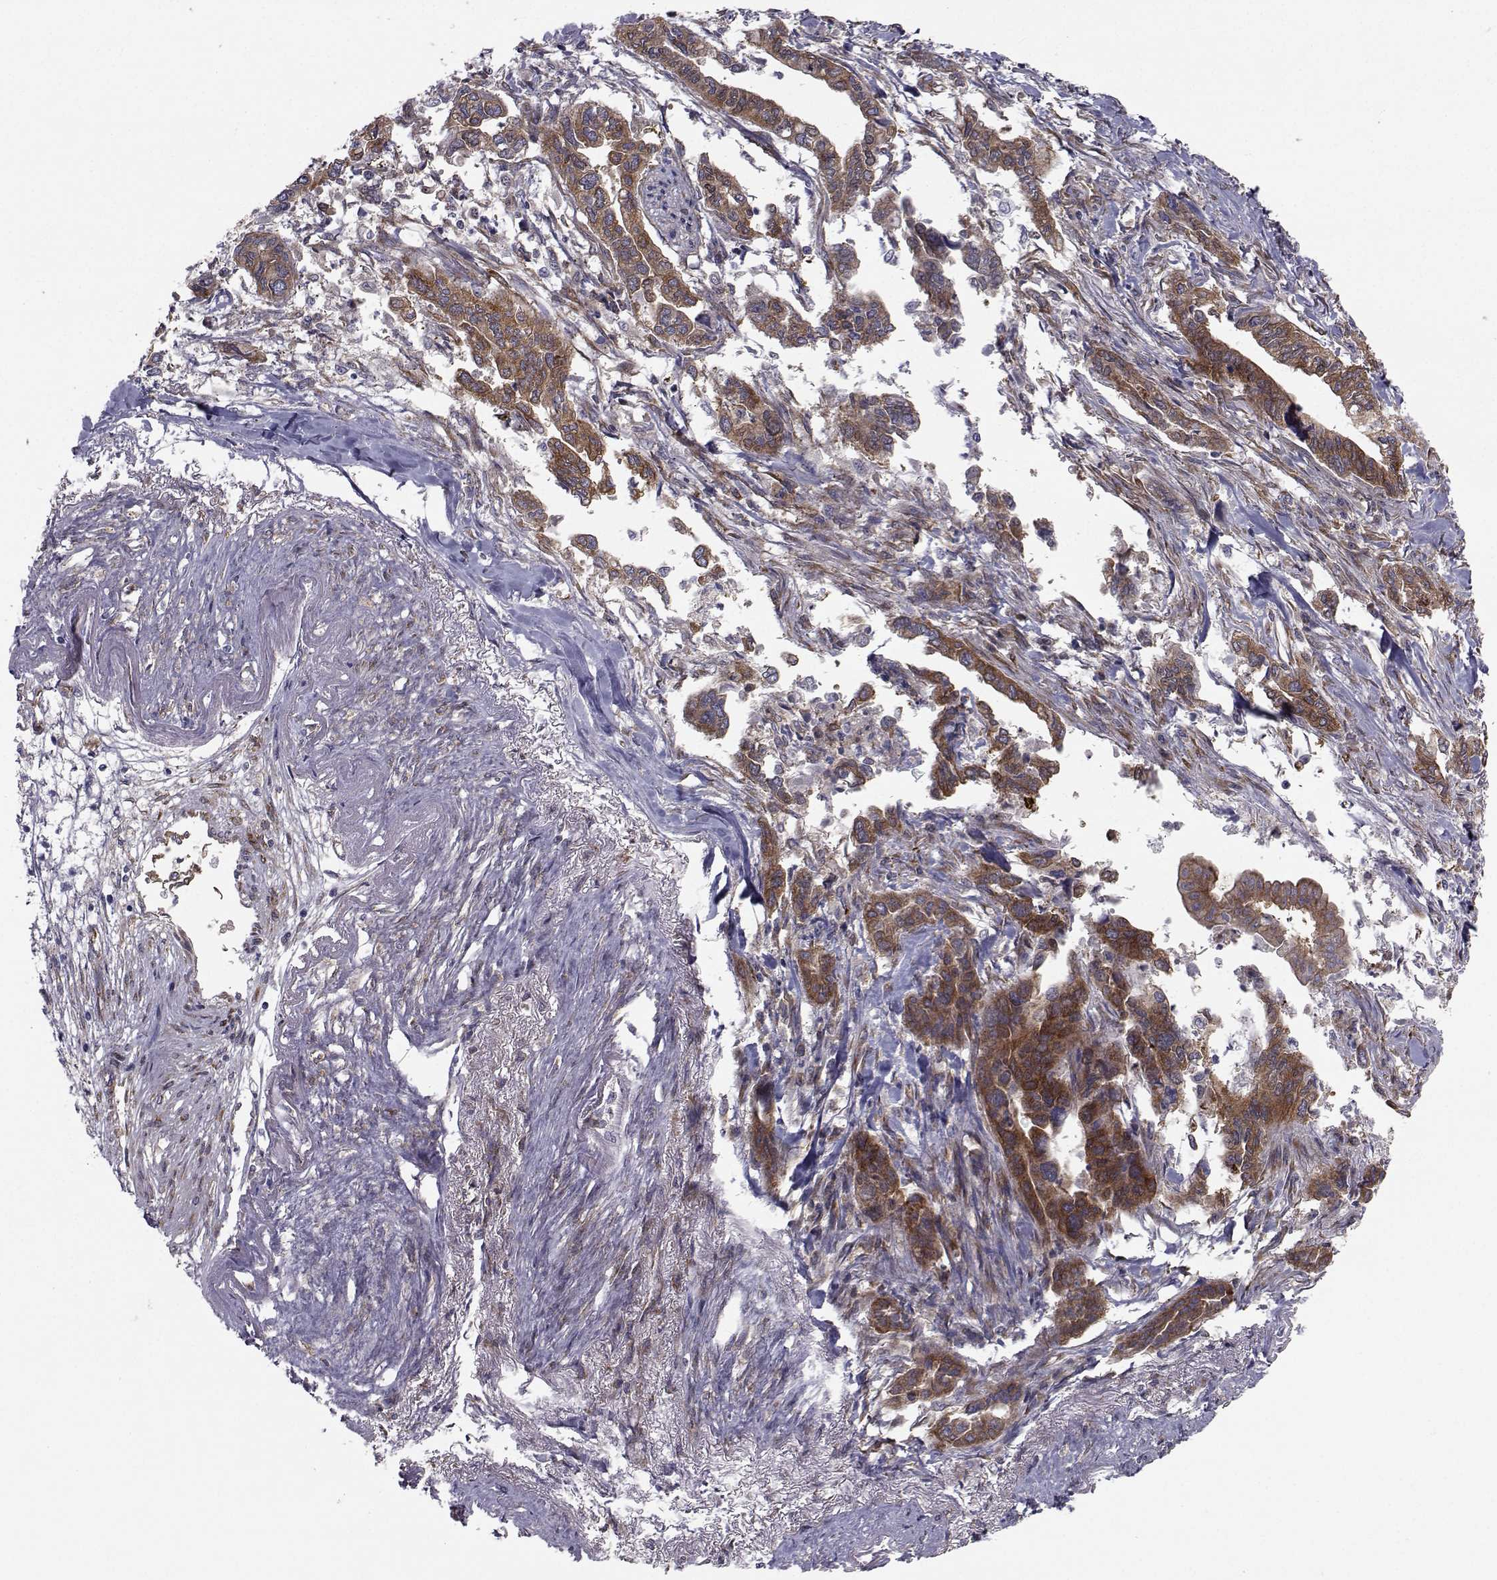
{"staining": {"intensity": "strong", "quantity": ">75%", "location": "cytoplasmic/membranous"}, "tissue": "pancreatic cancer", "cell_type": "Tumor cells", "image_type": "cancer", "snomed": [{"axis": "morphology", "description": "Adenocarcinoma, NOS"}, {"axis": "topography", "description": "Pancreas"}], "caption": "Pancreatic cancer was stained to show a protein in brown. There is high levels of strong cytoplasmic/membranous expression in about >75% of tumor cells.", "gene": "TRIP10", "patient": {"sex": "male", "age": 60}}